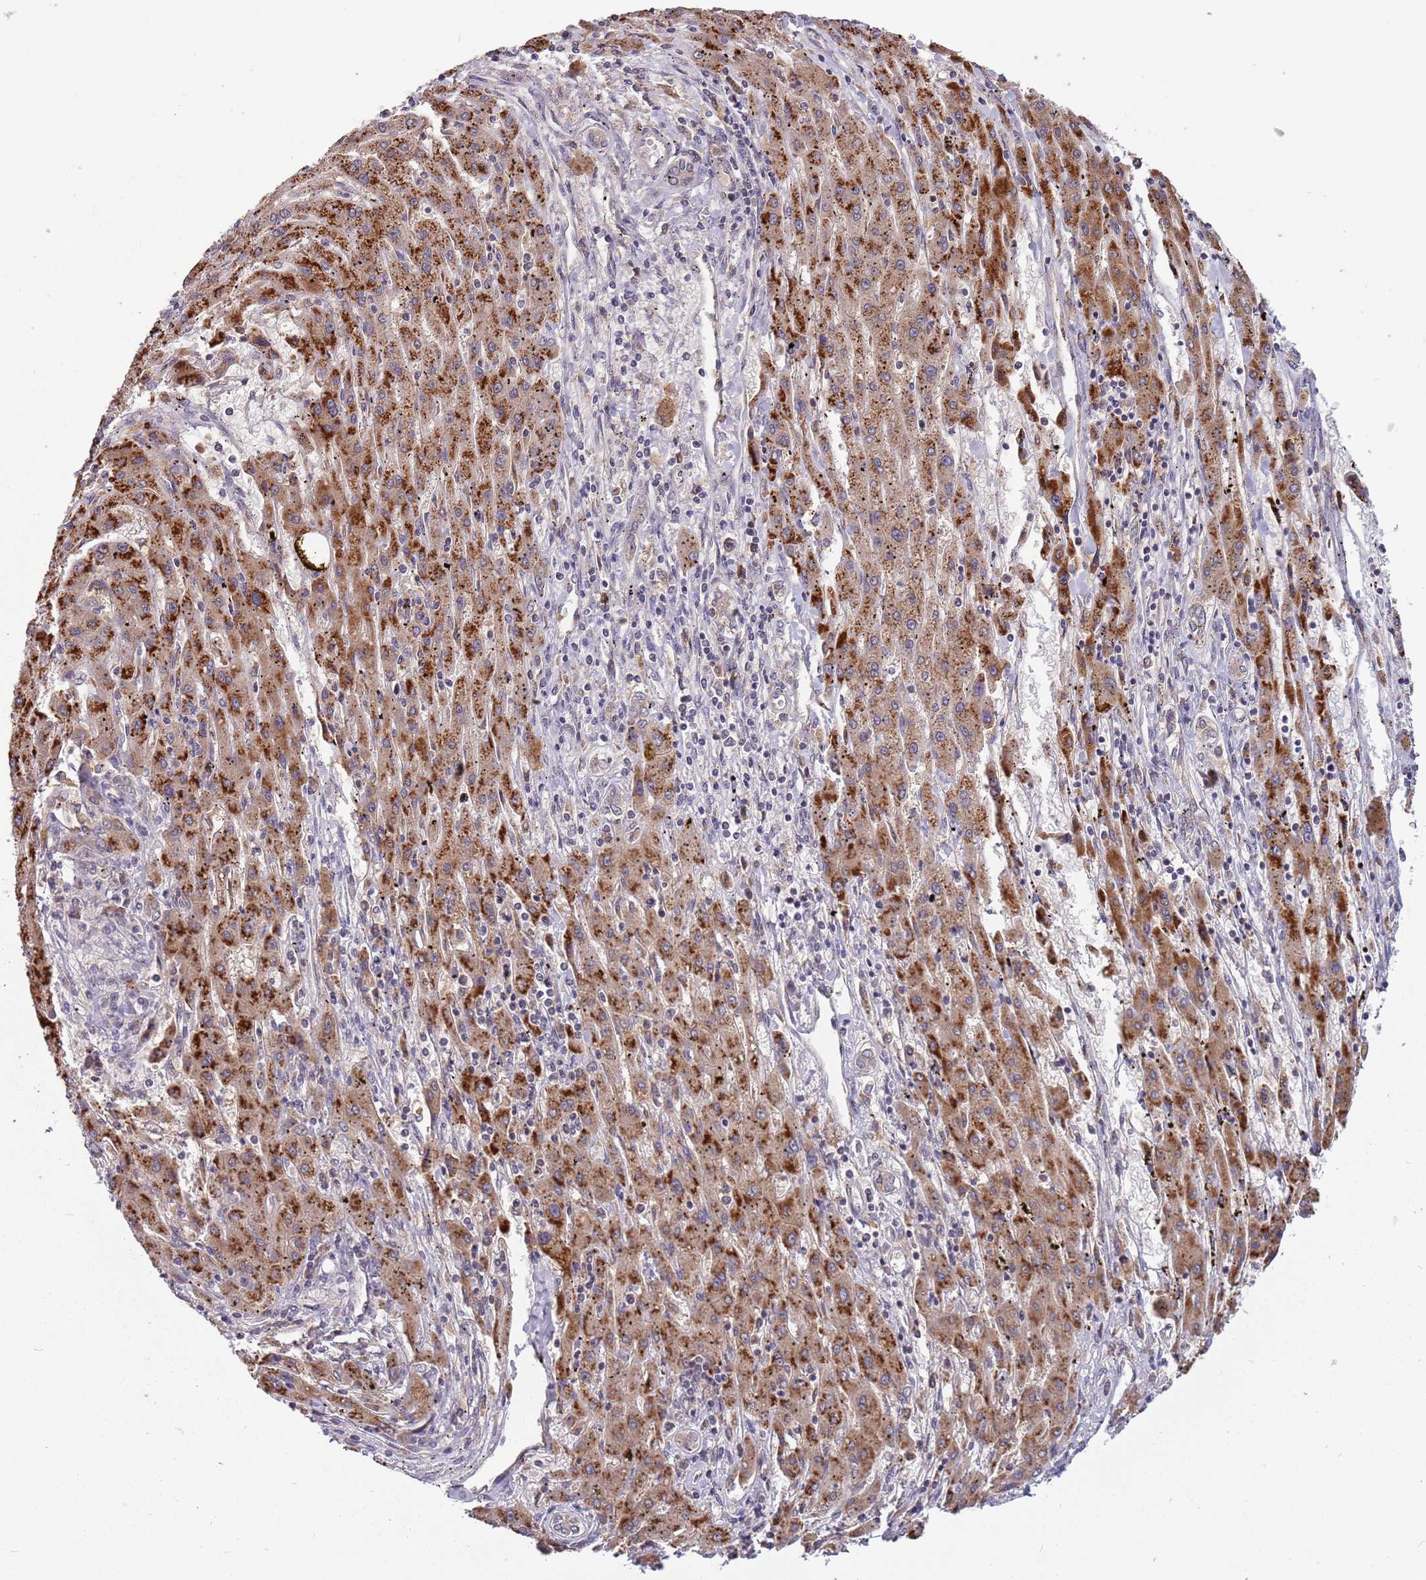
{"staining": {"intensity": "strong", "quantity": ">75%", "location": "cytoplasmic/membranous"}, "tissue": "liver cancer", "cell_type": "Tumor cells", "image_type": "cancer", "snomed": [{"axis": "morphology", "description": "Carcinoma, Hepatocellular, NOS"}, {"axis": "topography", "description": "Liver"}], "caption": "Immunohistochemical staining of liver hepatocellular carcinoma displays high levels of strong cytoplasmic/membranous positivity in approximately >75% of tumor cells.", "gene": "USP32", "patient": {"sex": "male", "age": 72}}